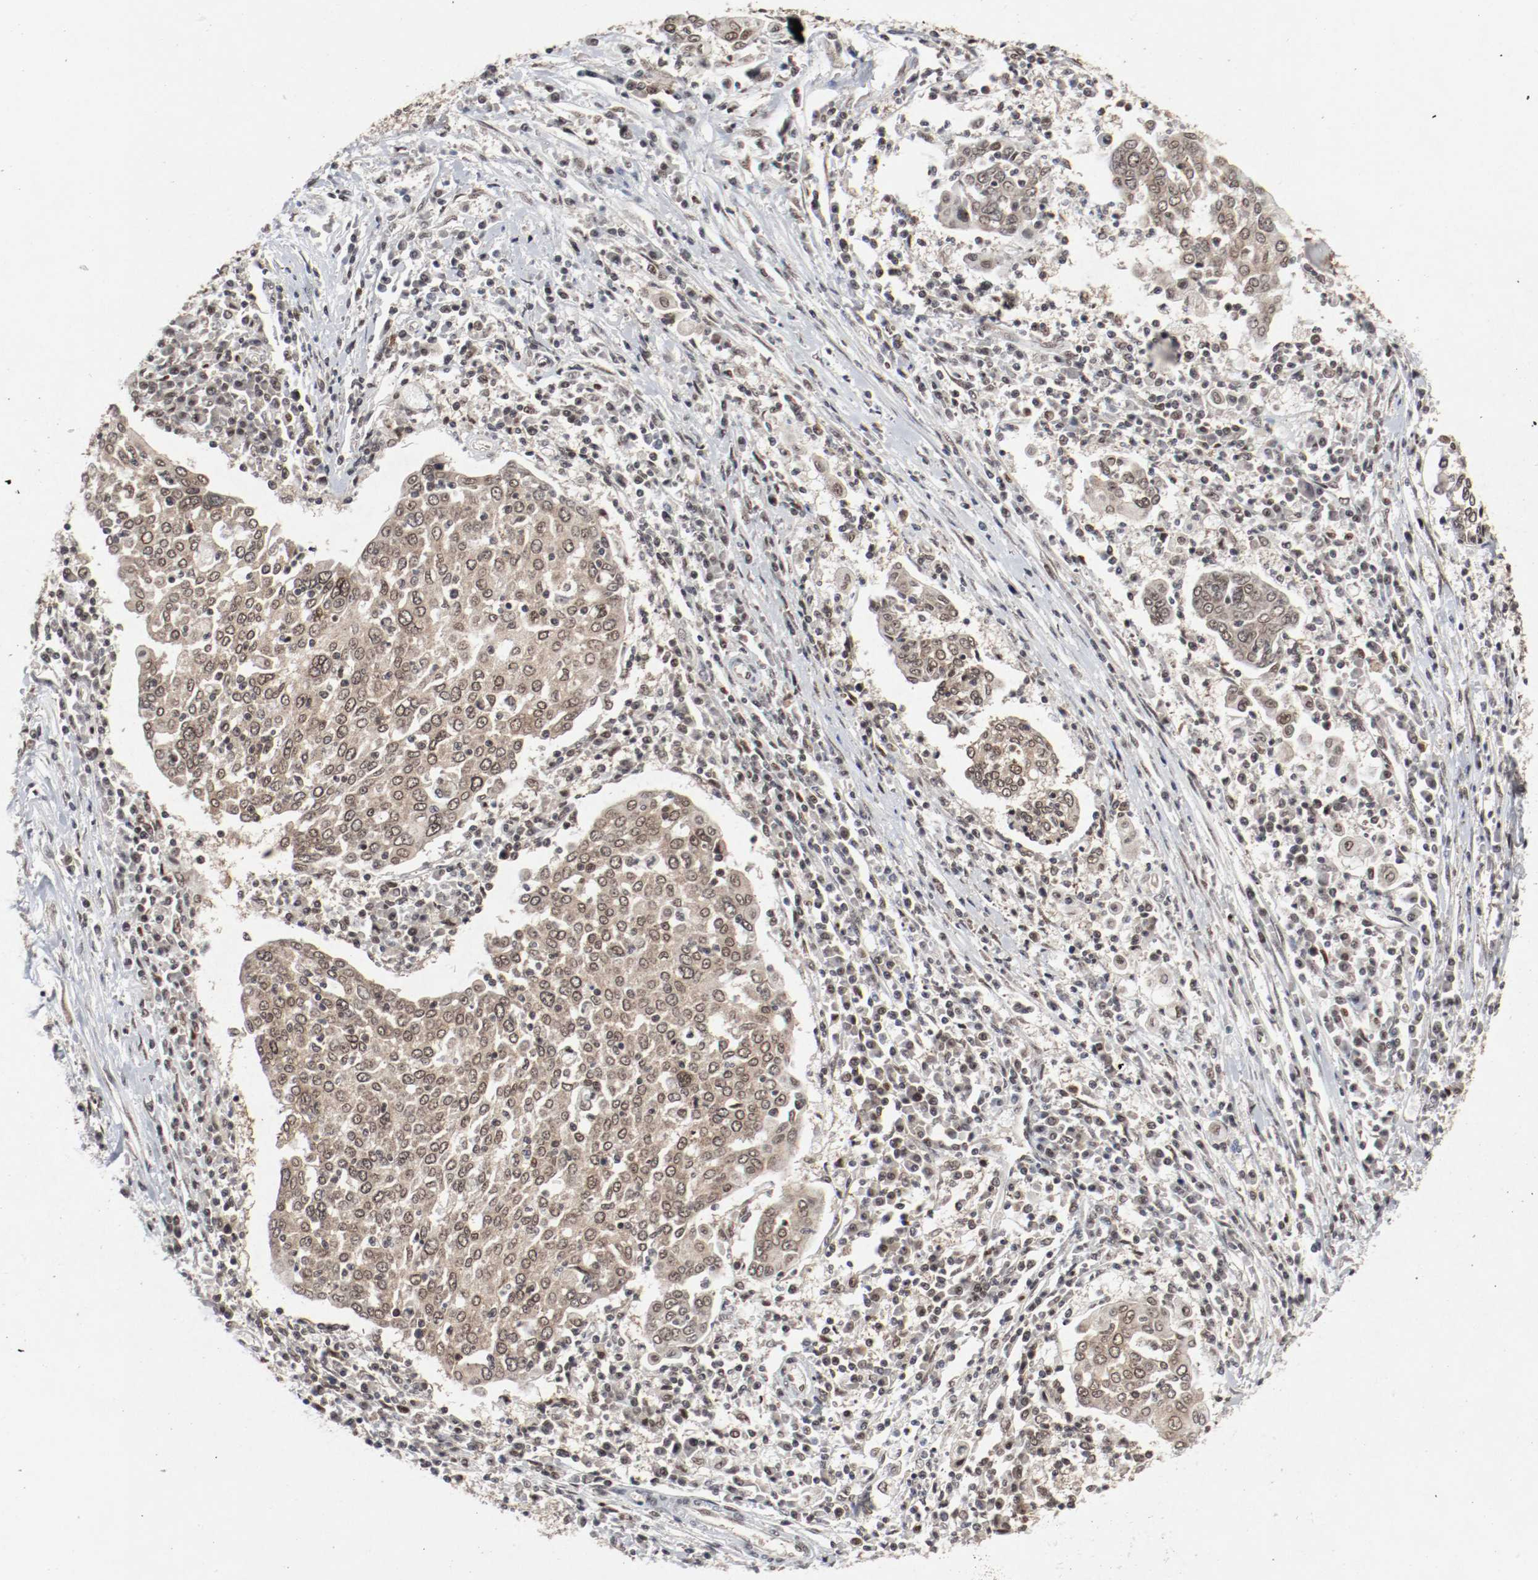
{"staining": {"intensity": "moderate", "quantity": ">75%", "location": "cytoplasmic/membranous,nuclear"}, "tissue": "cervical cancer", "cell_type": "Tumor cells", "image_type": "cancer", "snomed": [{"axis": "morphology", "description": "Squamous cell carcinoma, NOS"}, {"axis": "topography", "description": "Cervix"}], "caption": "Immunohistochemical staining of human cervical squamous cell carcinoma reveals medium levels of moderate cytoplasmic/membranous and nuclear expression in approximately >75% of tumor cells.", "gene": "CSNK2B", "patient": {"sex": "female", "age": 40}}